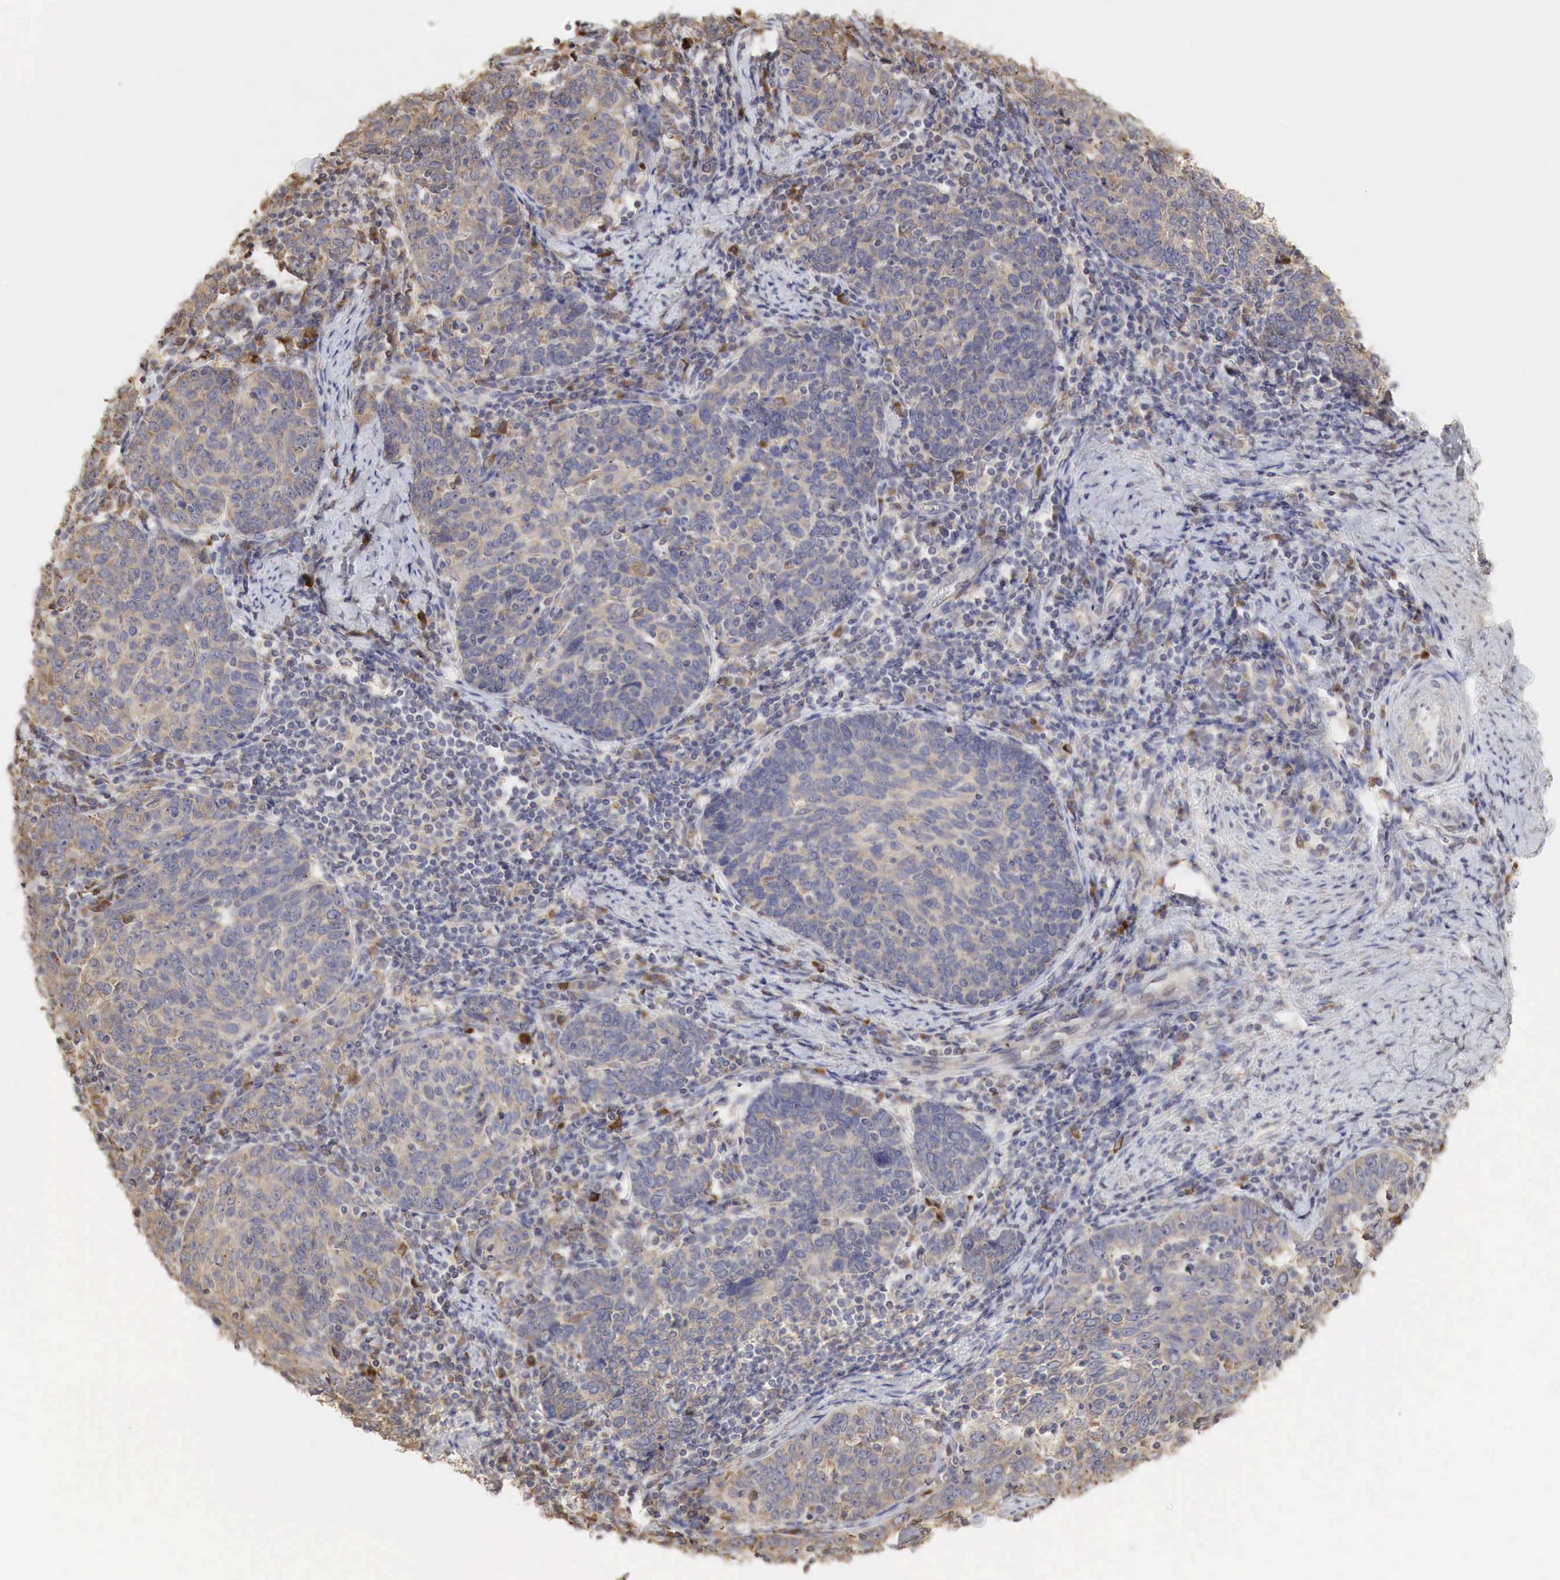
{"staining": {"intensity": "weak", "quantity": ">75%", "location": "cytoplasmic/membranous"}, "tissue": "cervical cancer", "cell_type": "Tumor cells", "image_type": "cancer", "snomed": [{"axis": "morphology", "description": "Squamous cell carcinoma, NOS"}, {"axis": "topography", "description": "Cervix"}], "caption": "Protein staining of squamous cell carcinoma (cervical) tissue shows weak cytoplasmic/membranous staining in about >75% of tumor cells.", "gene": "PABPC5", "patient": {"sex": "female", "age": 41}}